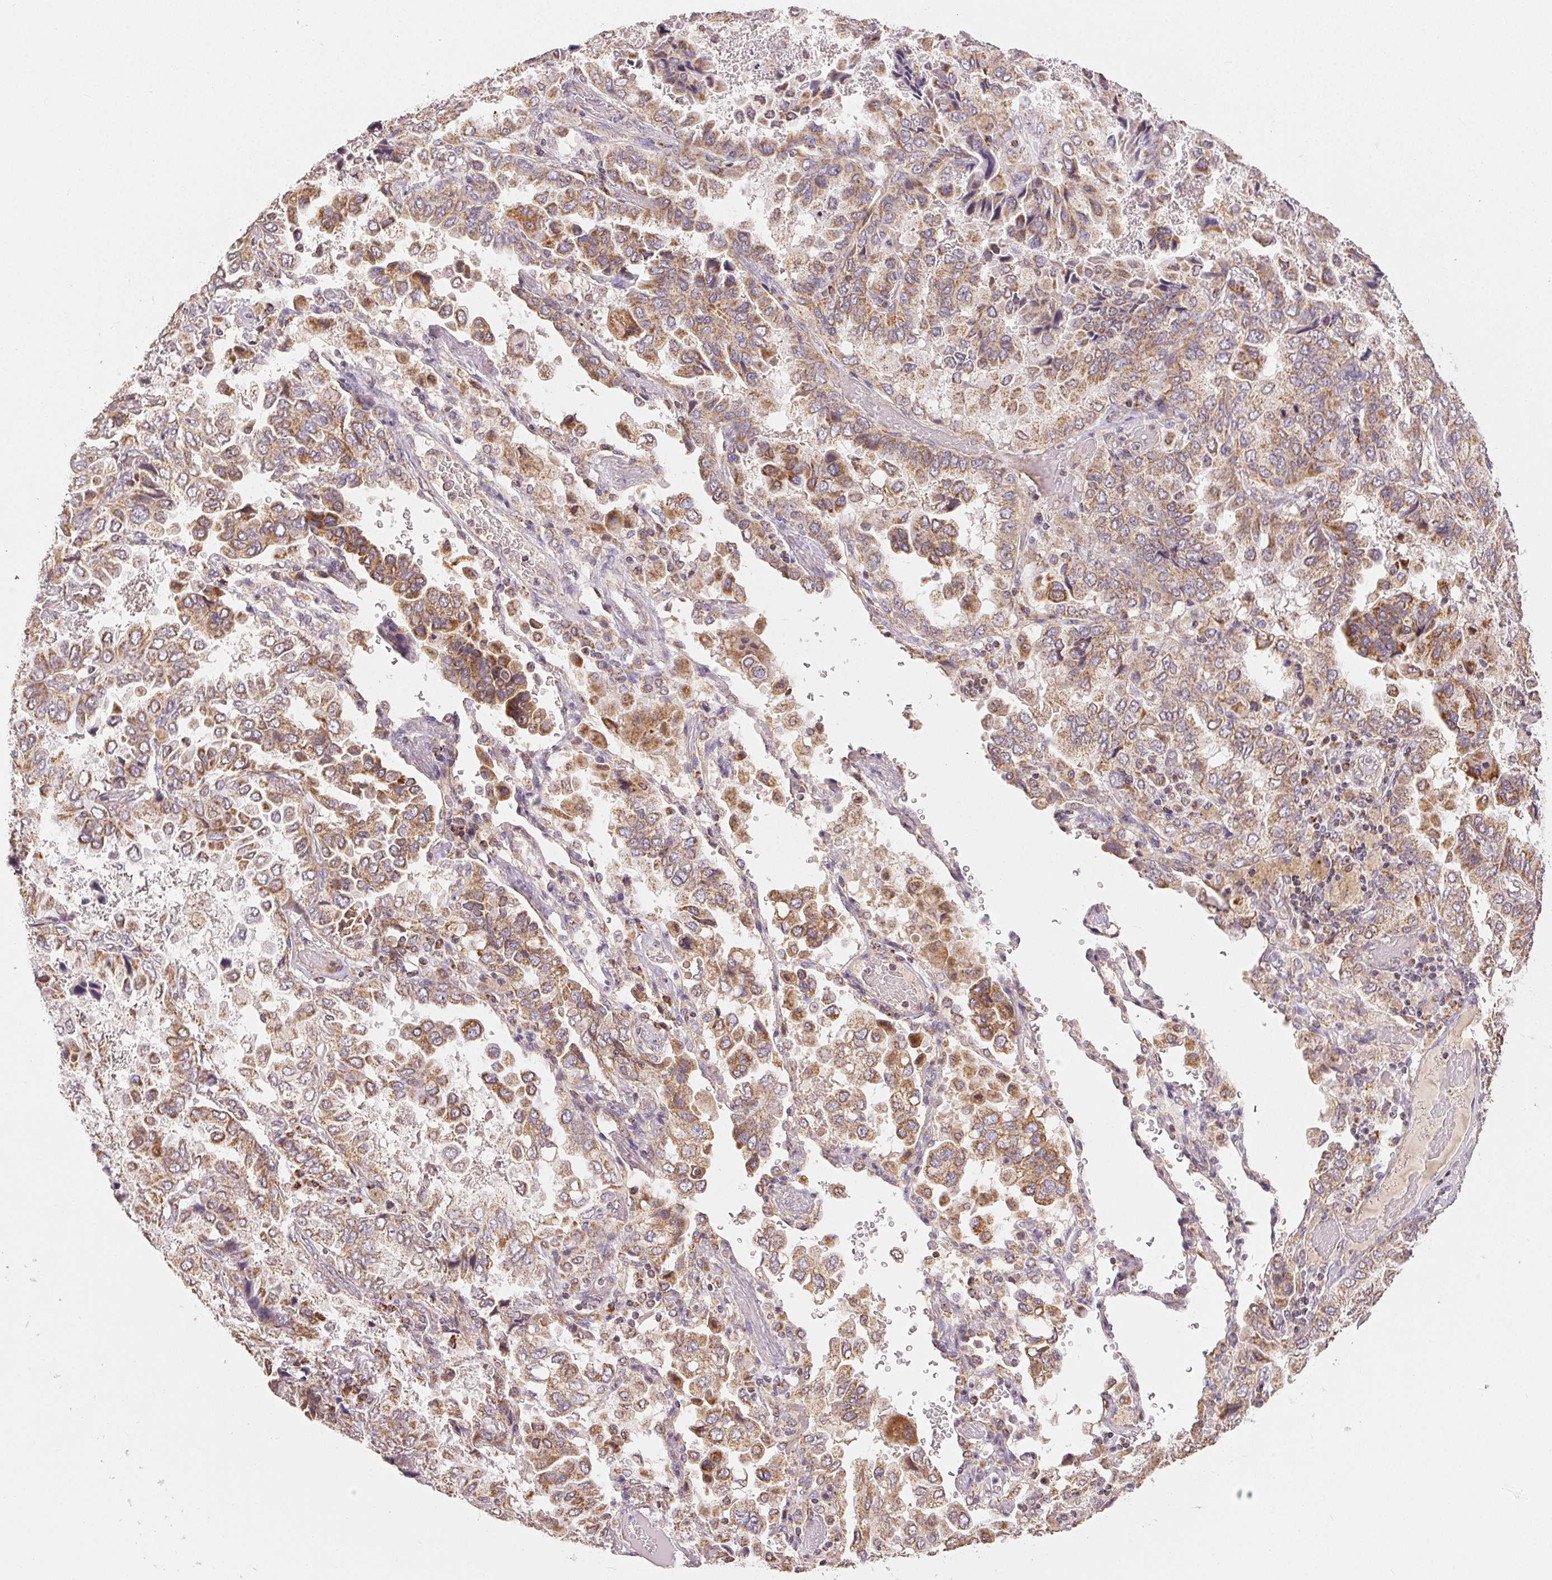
{"staining": {"intensity": "moderate", "quantity": ">75%", "location": "cytoplasmic/membranous"}, "tissue": "lung cancer", "cell_type": "Tumor cells", "image_type": "cancer", "snomed": [{"axis": "morphology", "description": "Aneuploidy"}, {"axis": "morphology", "description": "Adenocarcinoma, NOS"}, {"axis": "morphology", "description": "Adenocarcinoma, metastatic, NOS"}, {"axis": "topography", "description": "Lymph node"}, {"axis": "topography", "description": "Lung"}], "caption": "A high-resolution photomicrograph shows immunohistochemistry (IHC) staining of adenocarcinoma (lung), which demonstrates moderate cytoplasmic/membranous positivity in approximately >75% of tumor cells. (IHC, brightfield microscopy, high magnification).", "gene": "CLASP1", "patient": {"sex": "female", "age": 48}}